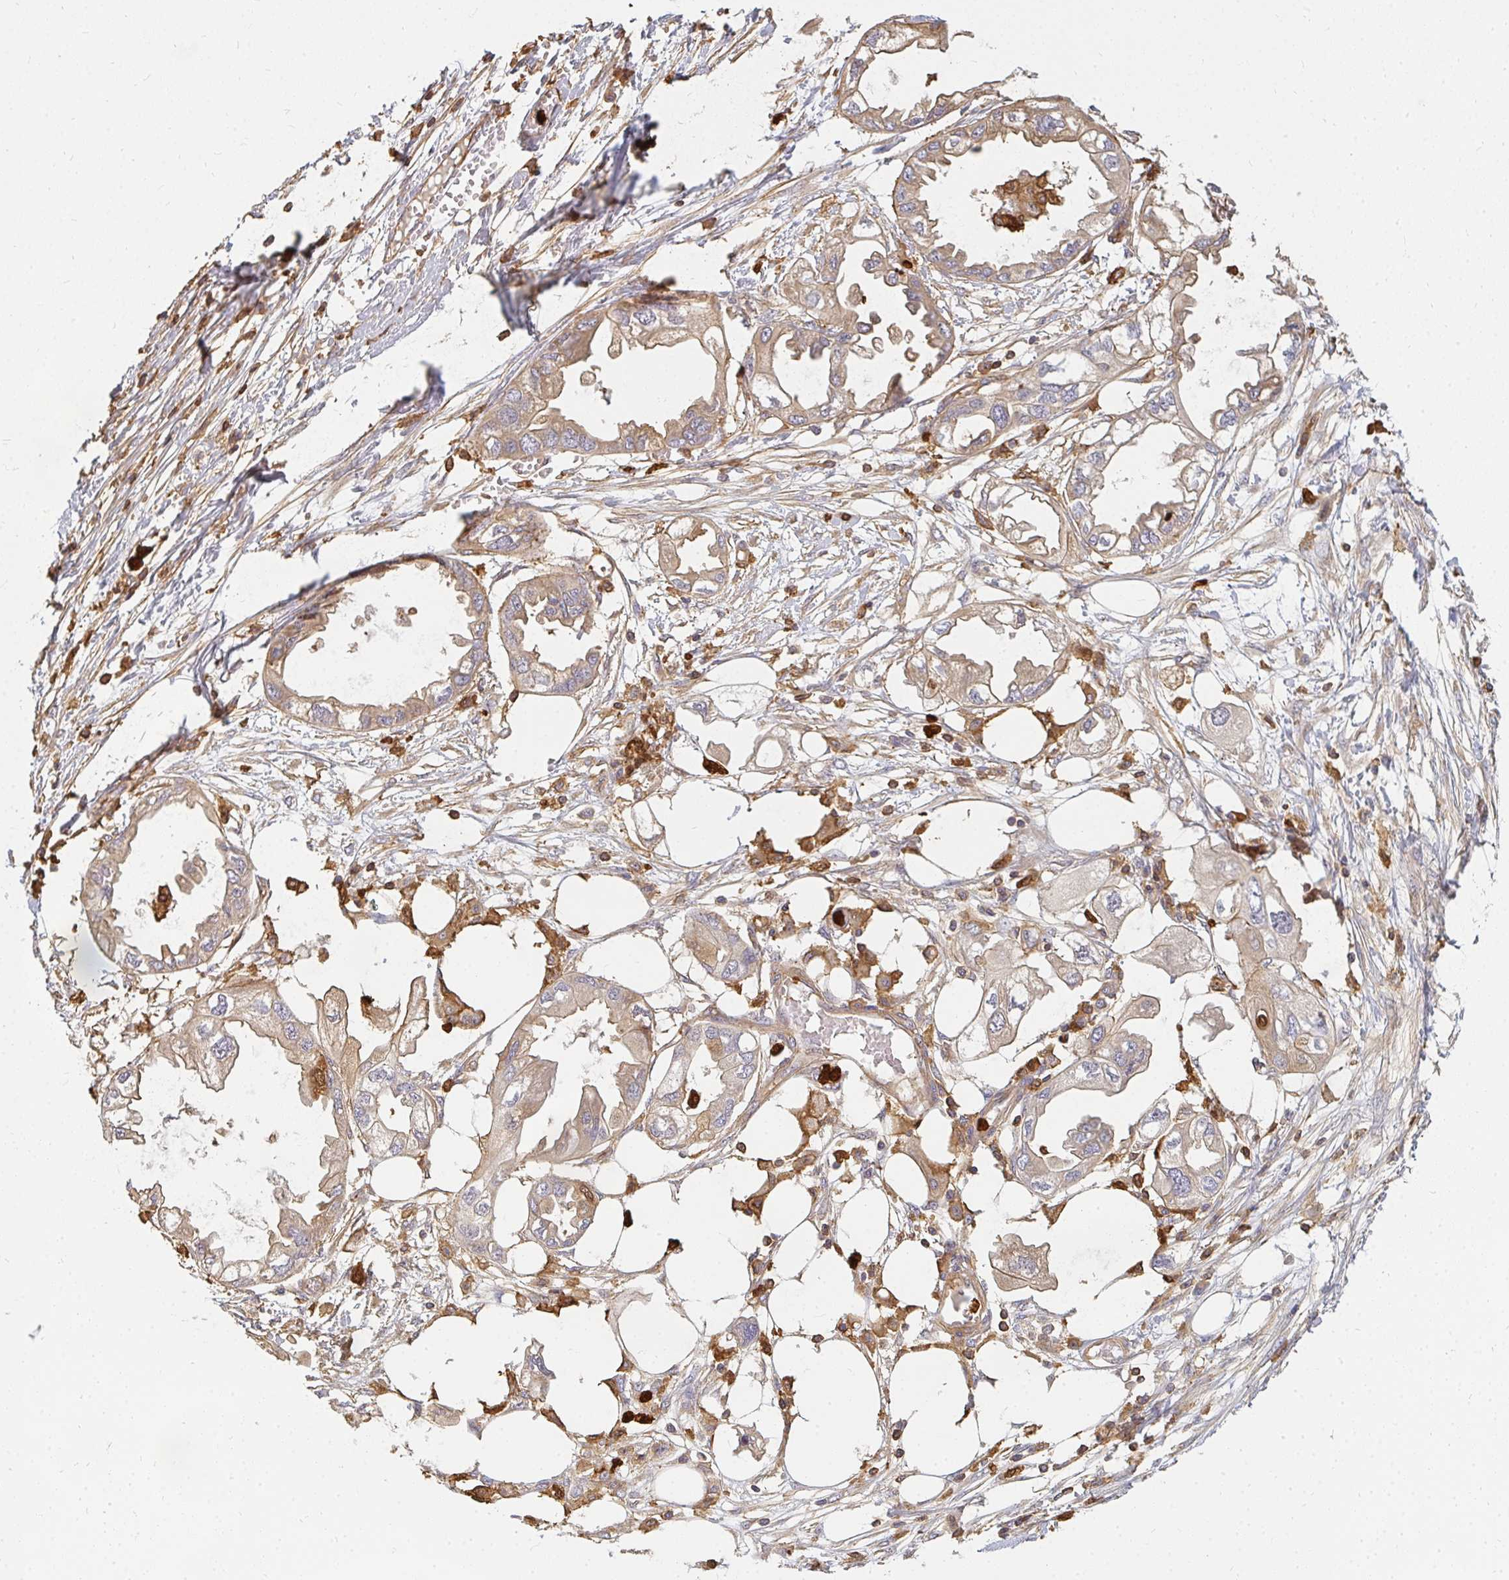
{"staining": {"intensity": "moderate", "quantity": ">75%", "location": "cytoplasmic/membranous"}, "tissue": "endometrial cancer", "cell_type": "Tumor cells", "image_type": "cancer", "snomed": [{"axis": "morphology", "description": "Adenocarcinoma, NOS"}, {"axis": "morphology", "description": "Adenocarcinoma, metastatic, NOS"}, {"axis": "topography", "description": "Adipose tissue"}, {"axis": "topography", "description": "Endometrium"}], "caption": "Immunohistochemical staining of human adenocarcinoma (endometrial) exhibits medium levels of moderate cytoplasmic/membranous positivity in approximately >75% of tumor cells. The staining was performed using DAB (3,3'-diaminobenzidine) to visualize the protein expression in brown, while the nuclei were stained in blue with hematoxylin (Magnification: 20x).", "gene": "CNTRL", "patient": {"sex": "female", "age": 67}}